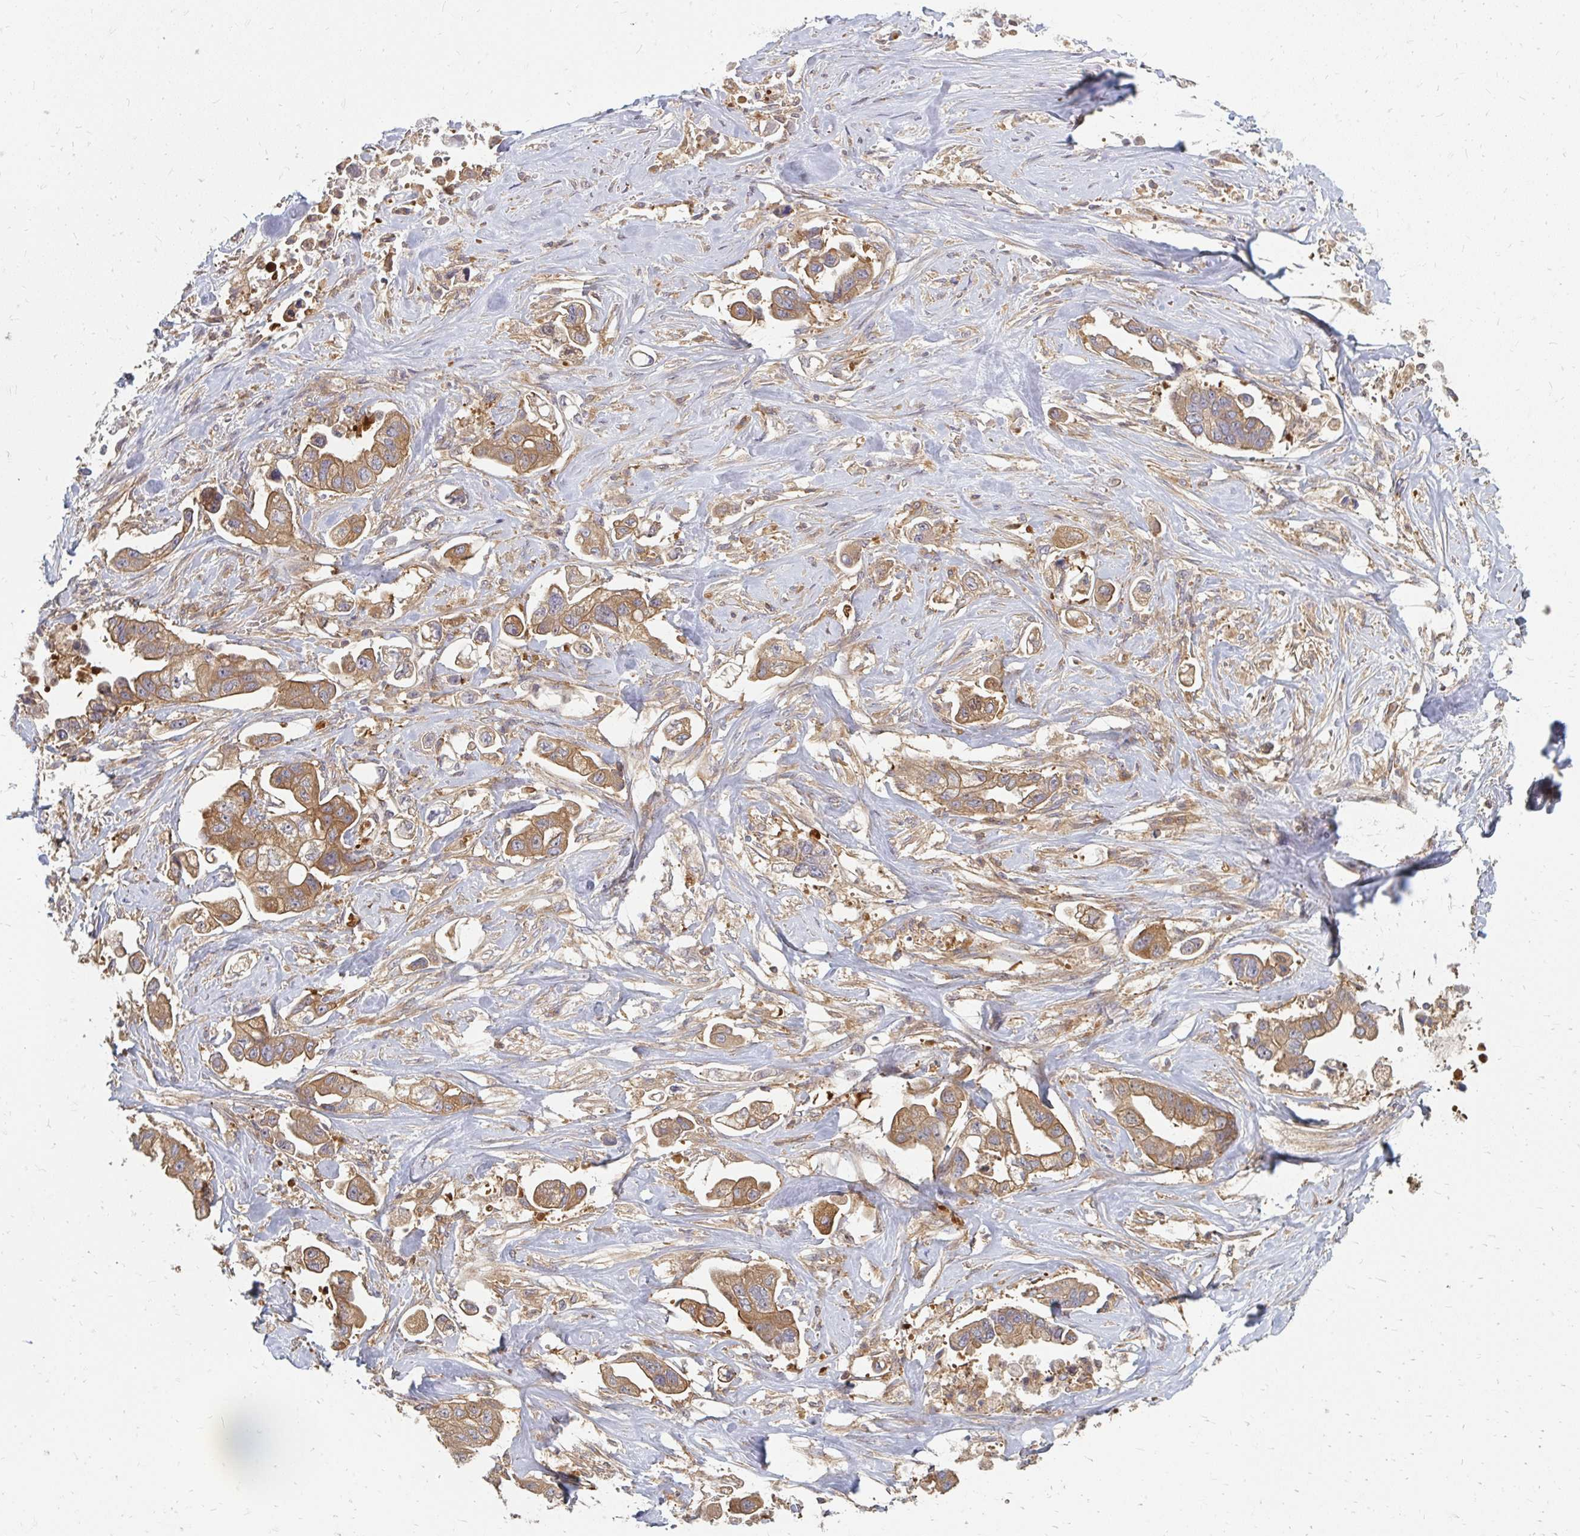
{"staining": {"intensity": "moderate", "quantity": ">75%", "location": "cytoplasmic/membranous"}, "tissue": "stomach cancer", "cell_type": "Tumor cells", "image_type": "cancer", "snomed": [{"axis": "morphology", "description": "Adenocarcinoma, NOS"}, {"axis": "topography", "description": "Stomach"}], "caption": "Moderate cytoplasmic/membranous staining is appreciated in about >75% of tumor cells in stomach cancer. (IHC, brightfield microscopy, high magnification).", "gene": "ZNF285", "patient": {"sex": "male", "age": 62}}